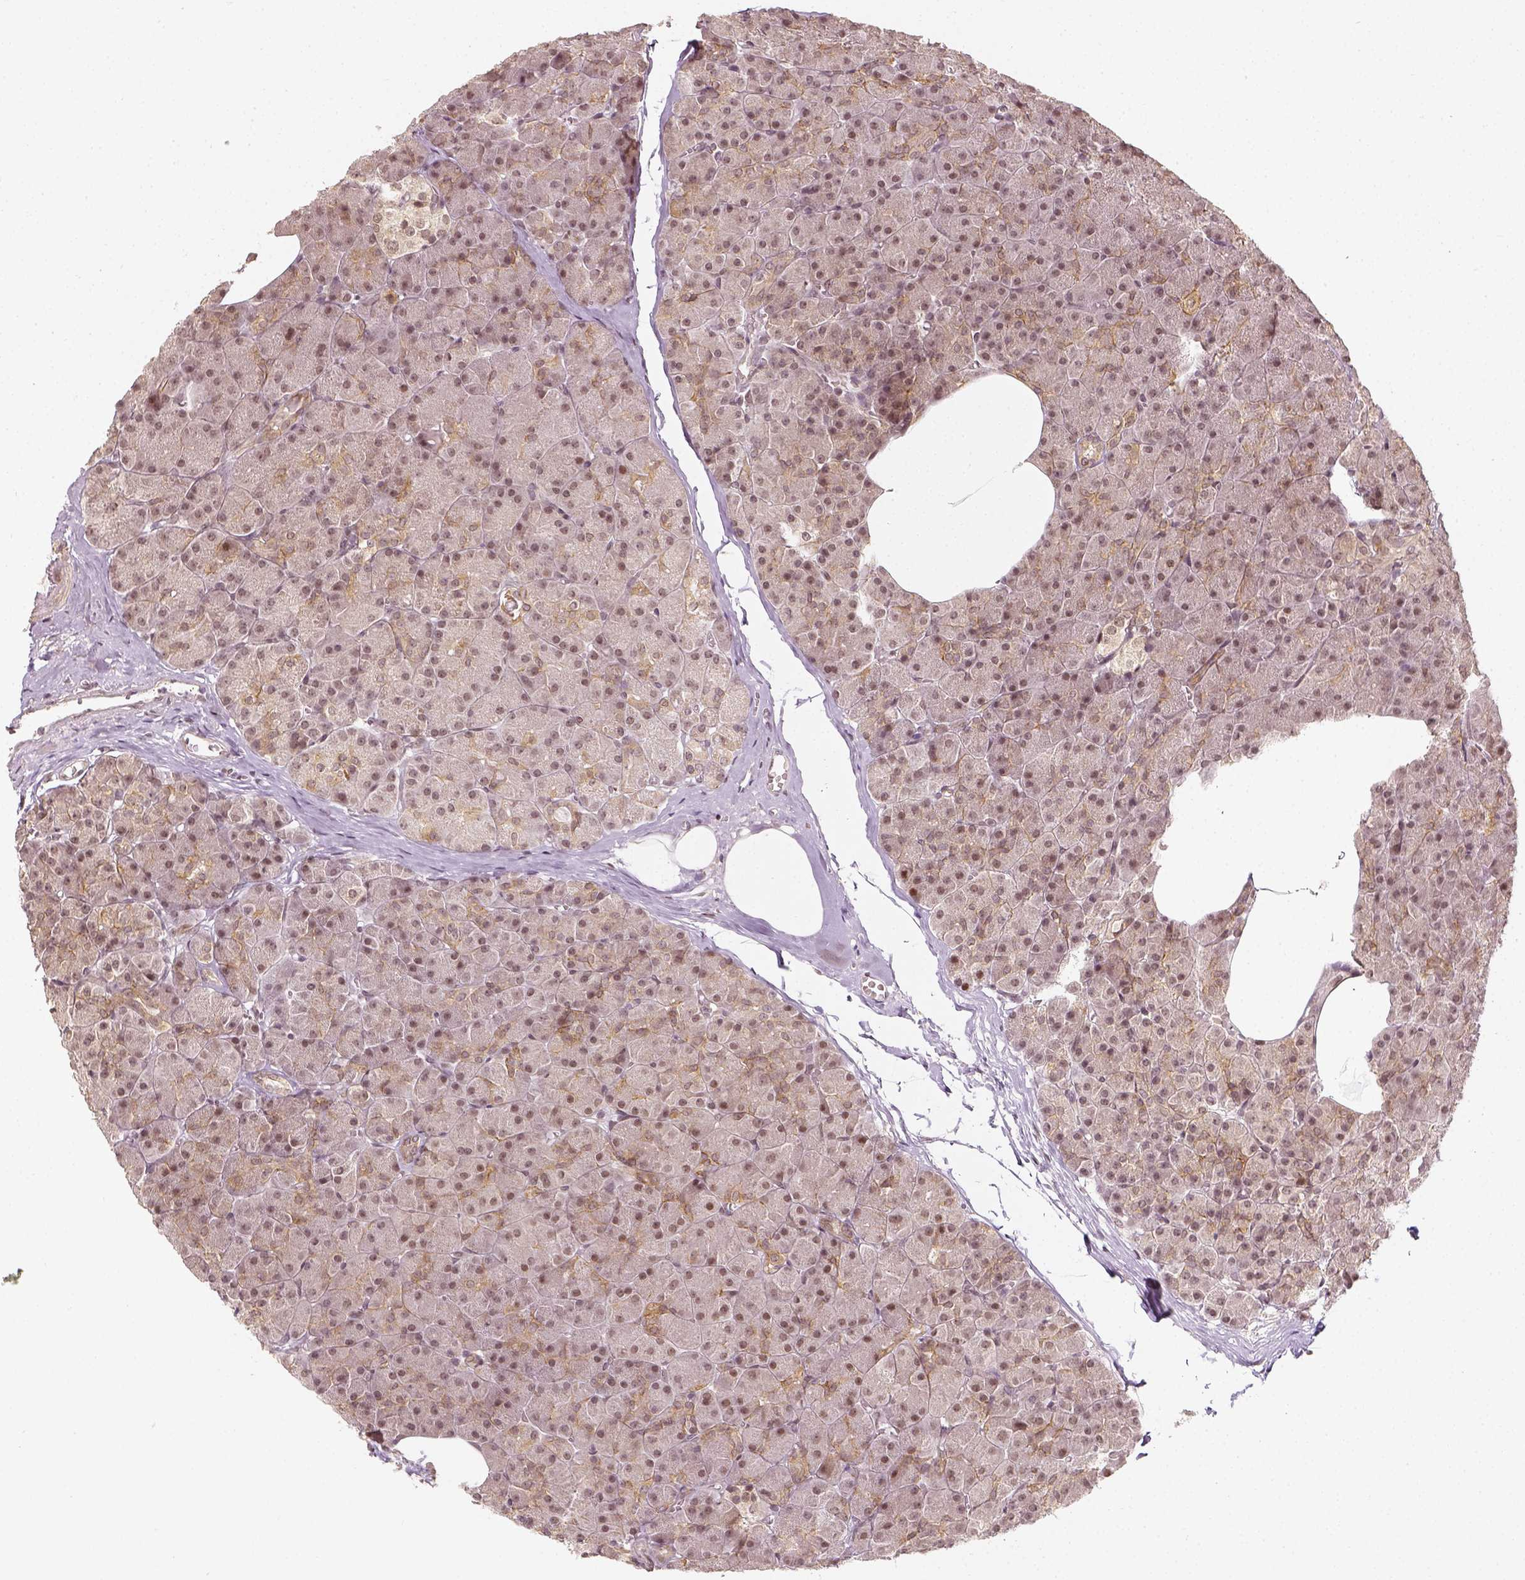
{"staining": {"intensity": "moderate", "quantity": "<25%", "location": "cytoplasmic/membranous,nuclear"}, "tissue": "pancreas", "cell_type": "Exocrine glandular cells", "image_type": "normal", "snomed": [{"axis": "morphology", "description": "Normal tissue, NOS"}, {"axis": "topography", "description": "Pancreas"}], "caption": "High-power microscopy captured an immunohistochemistry (IHC) image of benign pancreas, revealing moderate cytoplasmic/membranous,nuclear positivity in approximately <25% of exocrine glandular cells.", "gene": "ZMAT3", "patient": {"sex": "female", "age": 45}}